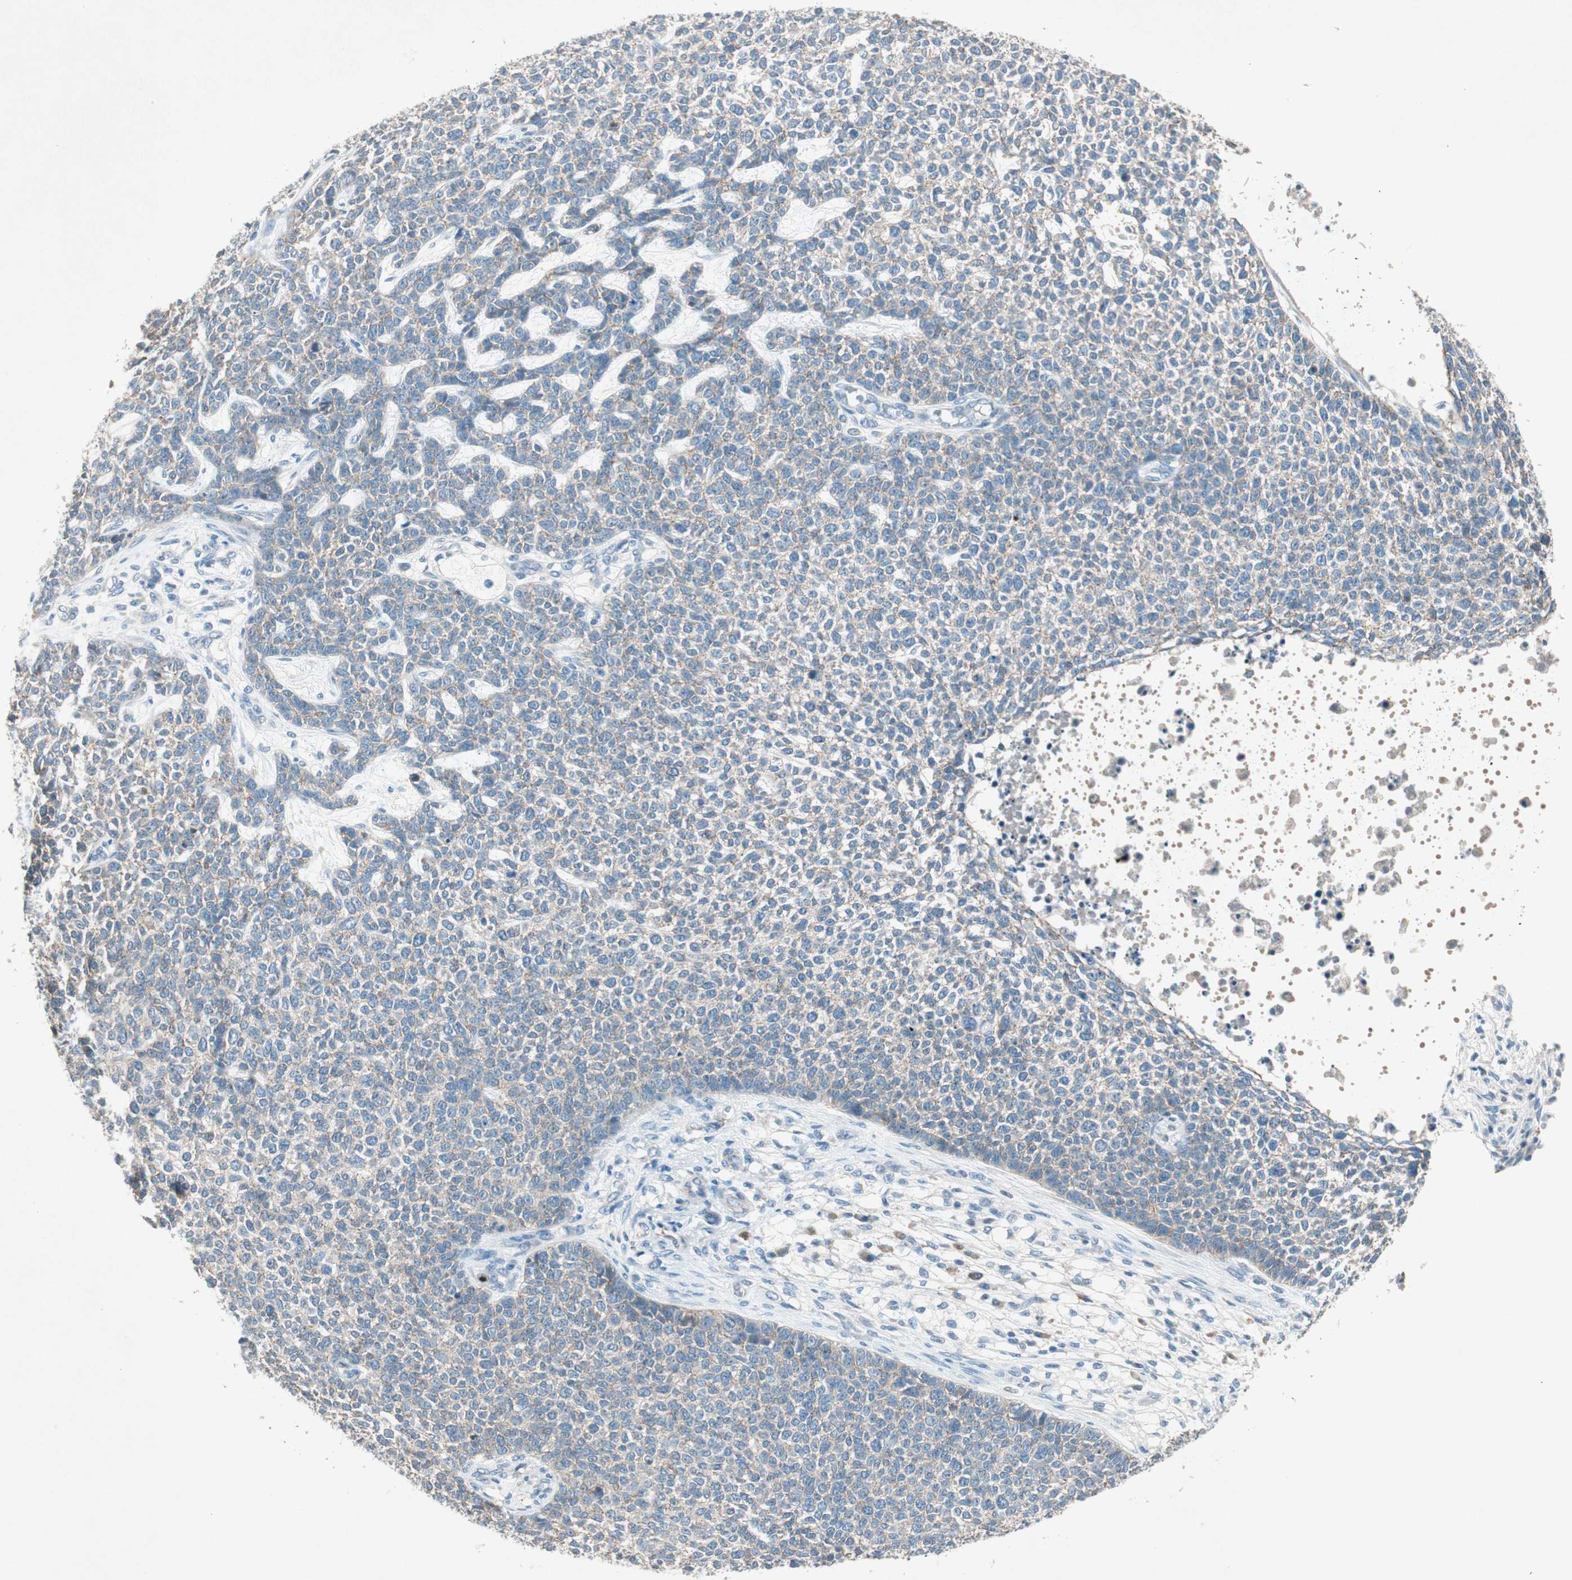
{"staining": {"intensity": "weak", "quantity": "<25%", "location": "cytoplasmic/membranous"}, "tissue": "skin cancer", "cell_type": "Tumor cells", "image_type": "cancer", "snomed": [{"axis": "morphology", "description": "Basal cell carcinoma"}, {"axis": "topography", "description": "Skin"}], "caption": "An IHC photomicrograph of skin cancer (basal cell carcinoma) is shown. There is no staining in tumor cells of skin cancer (basal cell carcinoma). (DAB immunohistochemistry visualized using brightfield microscopy, high magnification).", "gene": "NKAIN1", "patient": {"sex": "female", "age": 84}}